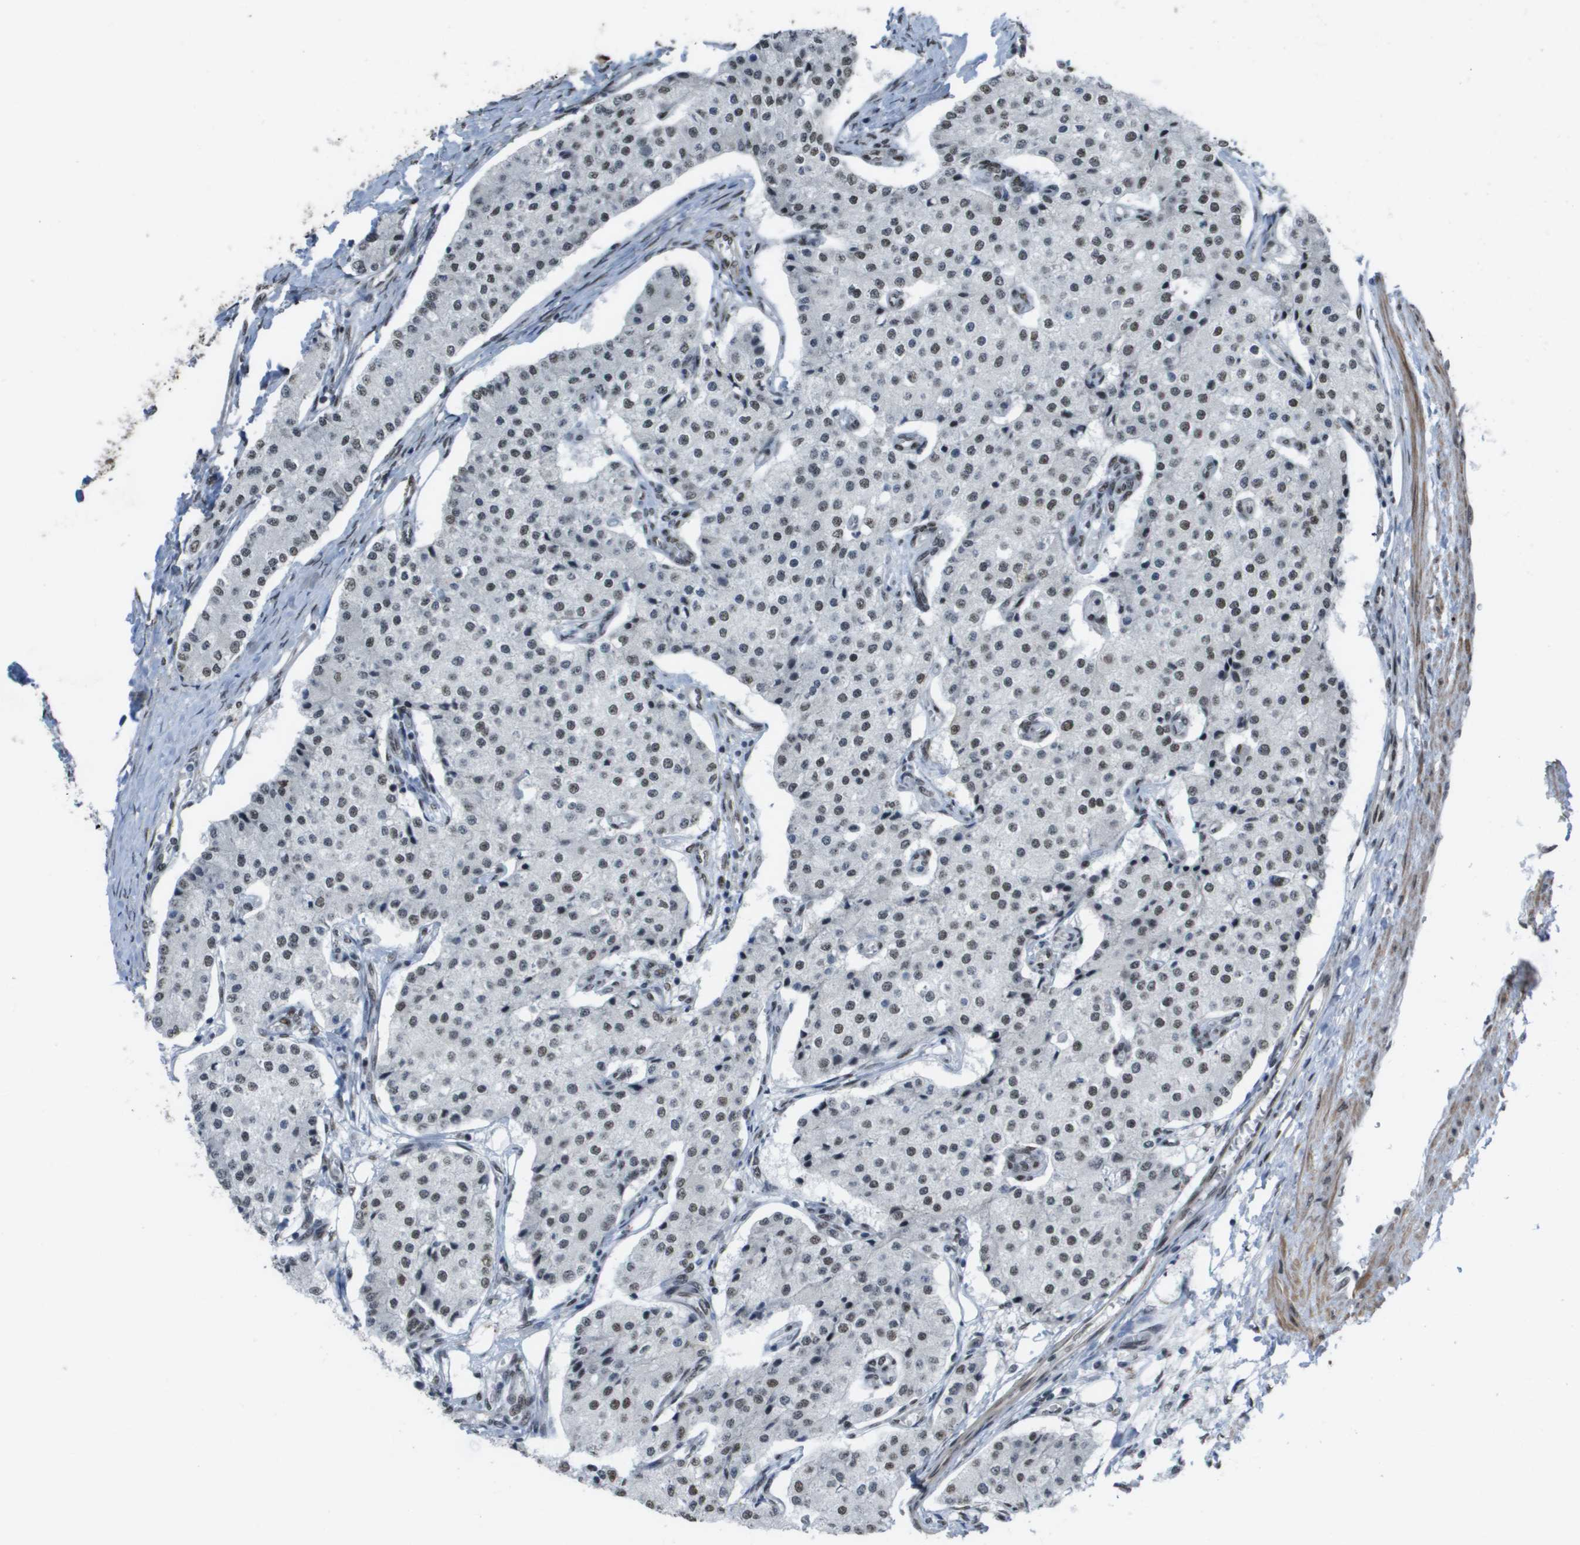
{"staining": {"intensity": "moderate", "quantity": "25%-75%", "location": "nuclear"}, "tissue": "carcinoid", "cell_type": "Tumor cells", "image_type": "cancer", "snomed": [{"axis": "morphology", "description": "Carcinoid, malignant, NOS"}, {"axis": "topography", "description": "Colon"}], "caption": "Immunohistochemical staining of human carcinoid demonstrates medium levels of moderate nuclear protein positivity in about 25%-75% of tumor cells.", "gene": "CDT1", "patient": {"sex": "female", "age": 52}}